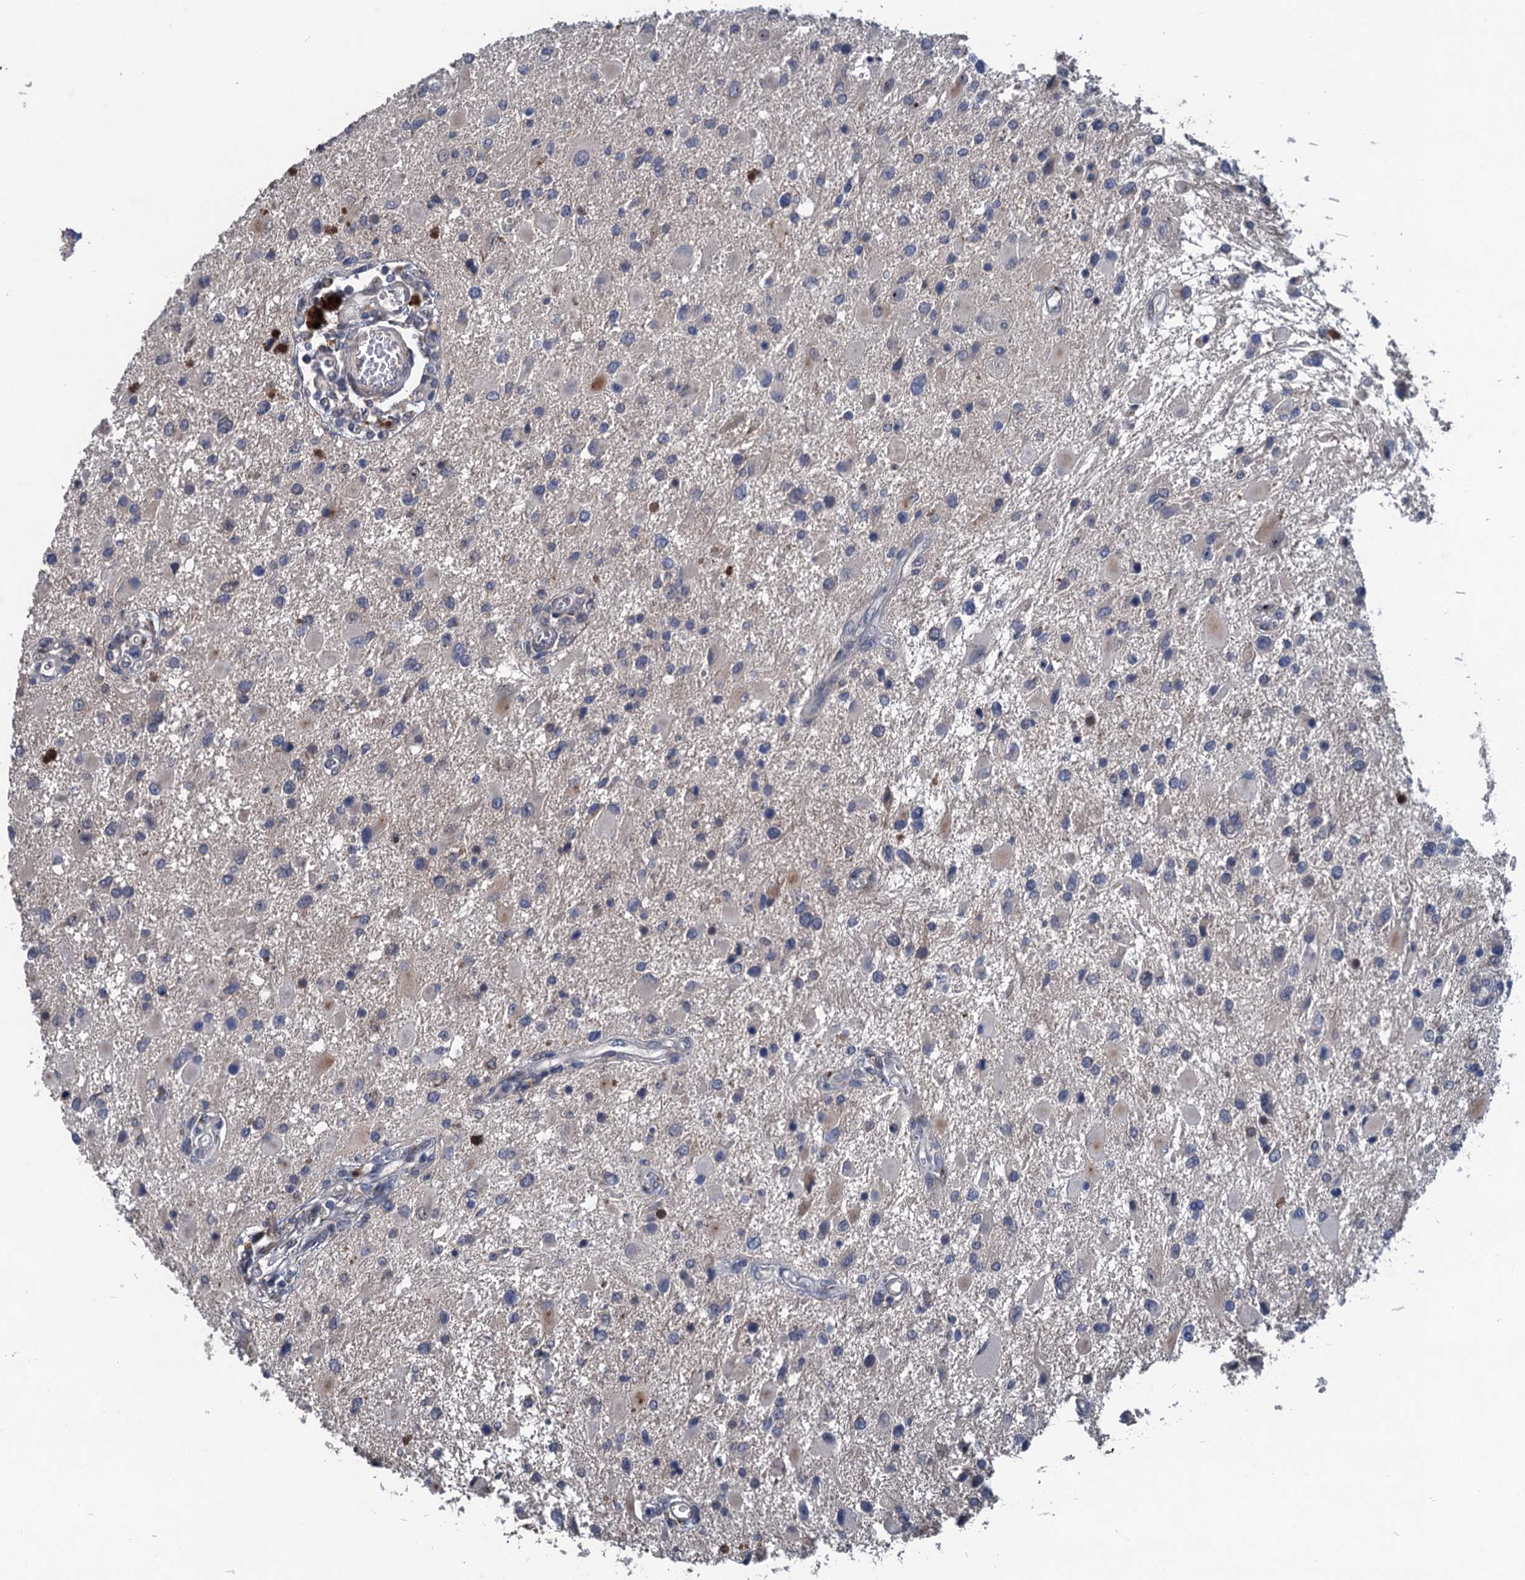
{"staining": {"intensity": "negative", "quantity": "none", "location": "none"}, "tissue": "glioma", "cell_type": "Tumor cells", "image_type": "cancer", "snomed": [{"axis": "morphology", "description": "Glioma, malignant, High grade"}, {"axis": "topography", "description": "Brain"}], "caption": "High-grade glioma (malignant) was stained to show a protein in brown. There is no significant expression in tumor cells.", "gene": "TRAF7", "patient": {"sex": "male", "age": 53}}